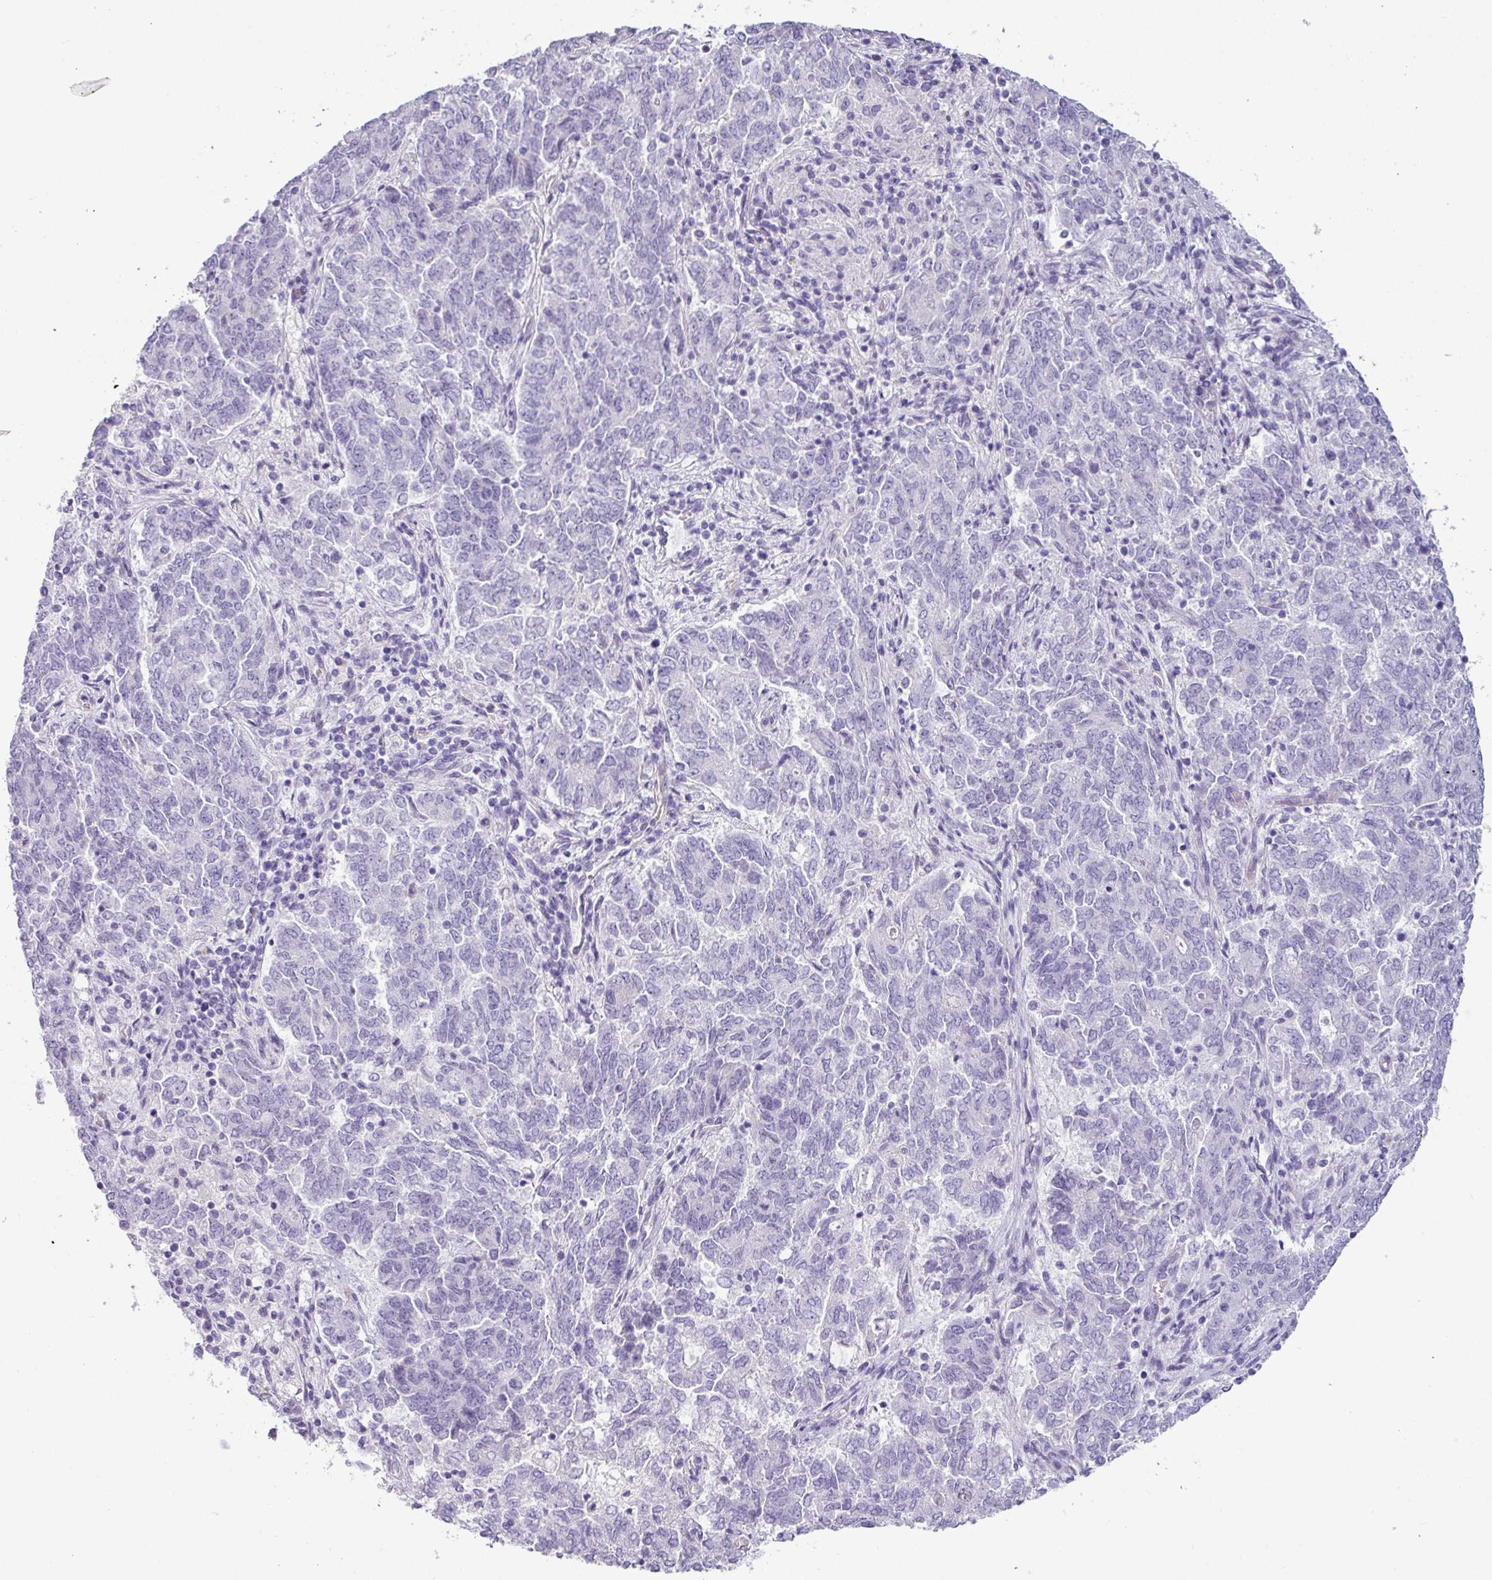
{"staining": {"intensity": "negative", "quantity": "none", "location": "none"}, "tissue": "endometrial cancer", "cell_type": "Tumor cells", "image_type": "cancer", "snomed": [{"axis": "morphology", "description": "Adenocarcinoma, NOS"}, {"axis": "topography", "description": "Endometrium"}], "caption": "This is a histopathology image of IHC staining of endometrial cancer (adenocarcinoma), which shows no positivity in tumor cells. Nuclei are stained in blue.", "gene": "VCX2", "patient": {"sex": "female", "age": 80}}